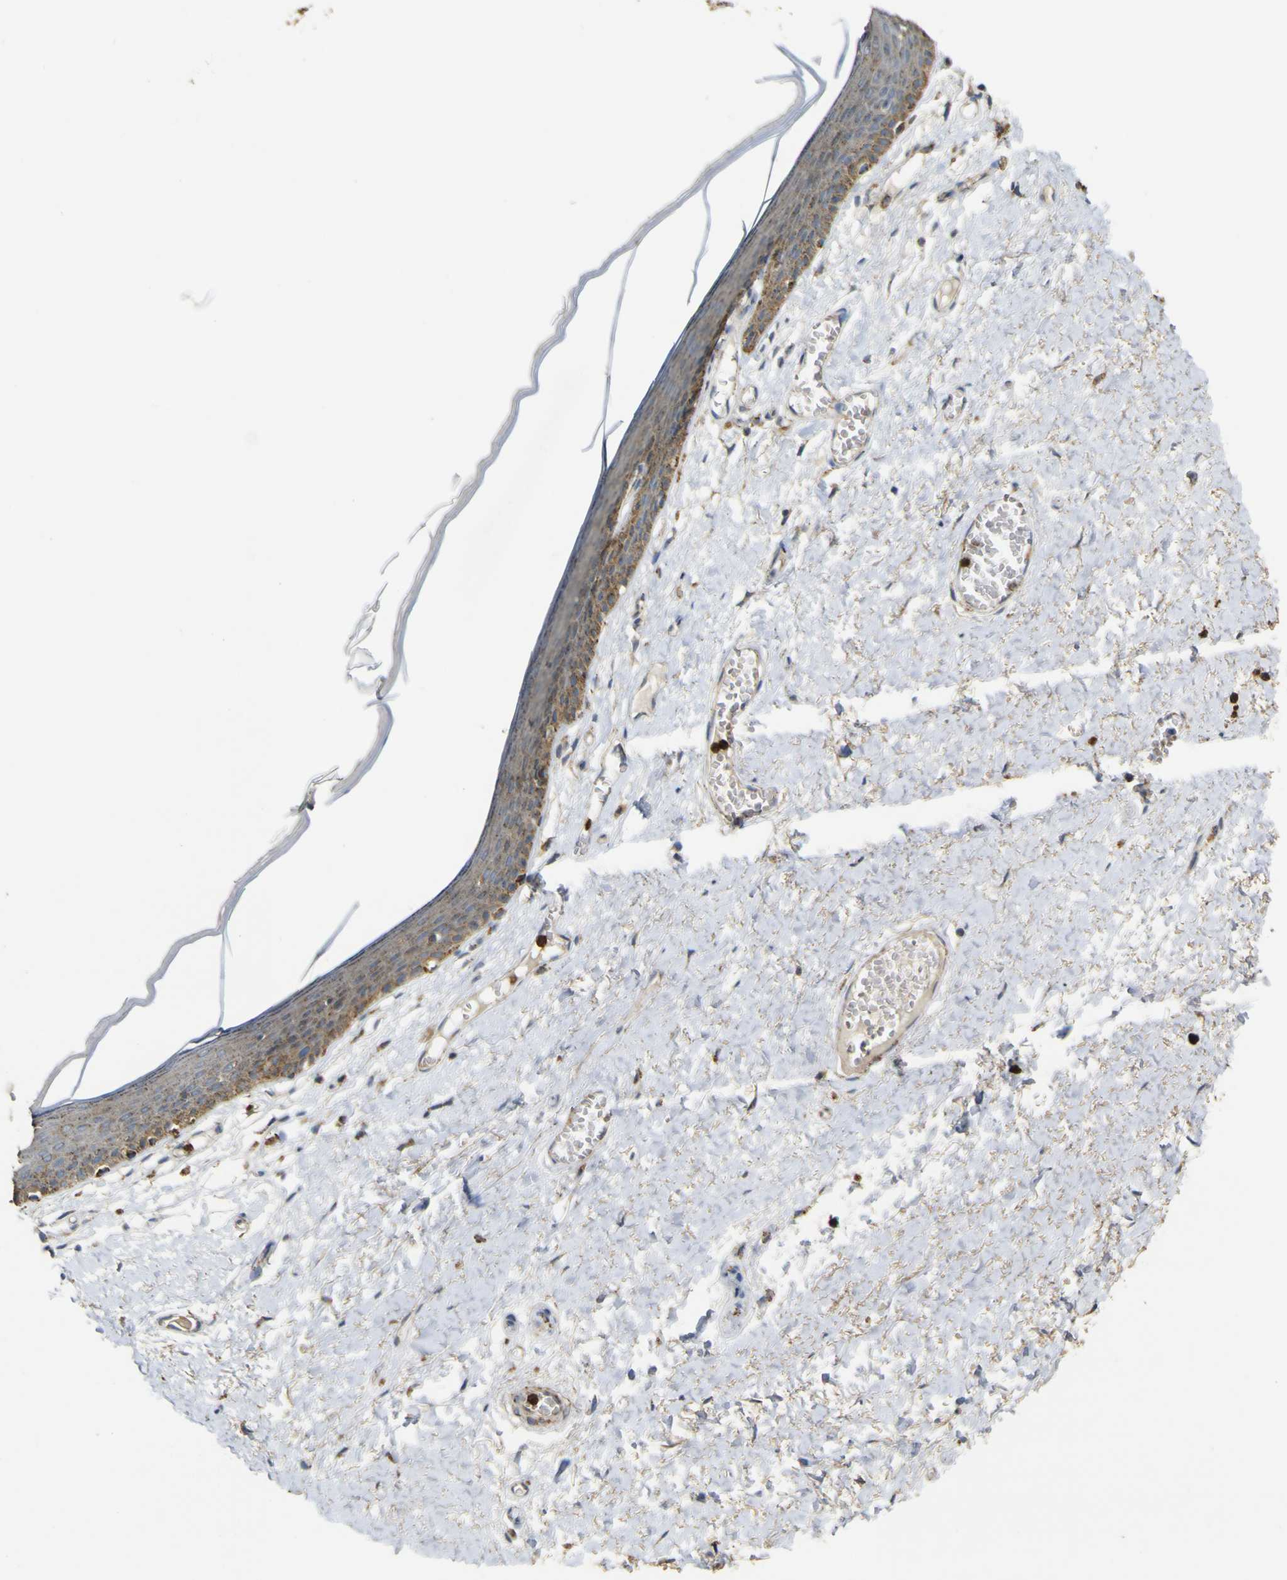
{"staining": {"intensity": "moderate", "quantity": ">75%", "location": "cytoplasmic/membranous"}, "tissue": "skin", "cell_type": "Epidermal cells", "image_type": "normal", "snomed": [{"axis": "morphology", "description": "Normal tissue, NOS"}, {"axis": "topography", "description": "Vulva"}], "caption": "Immunohistochemical staining of normal human skin demonstrates medium levels of moderate cytoplasmic/membranous expression in approximately >75% of epidermal cells. The protein of interest is stained brown, and the nuclei are stained in blue (DAB IHC with brightfield microscopy, high magnification).", "gene": "ACSL3", "patient": {"sex": "female", "age": 54}}